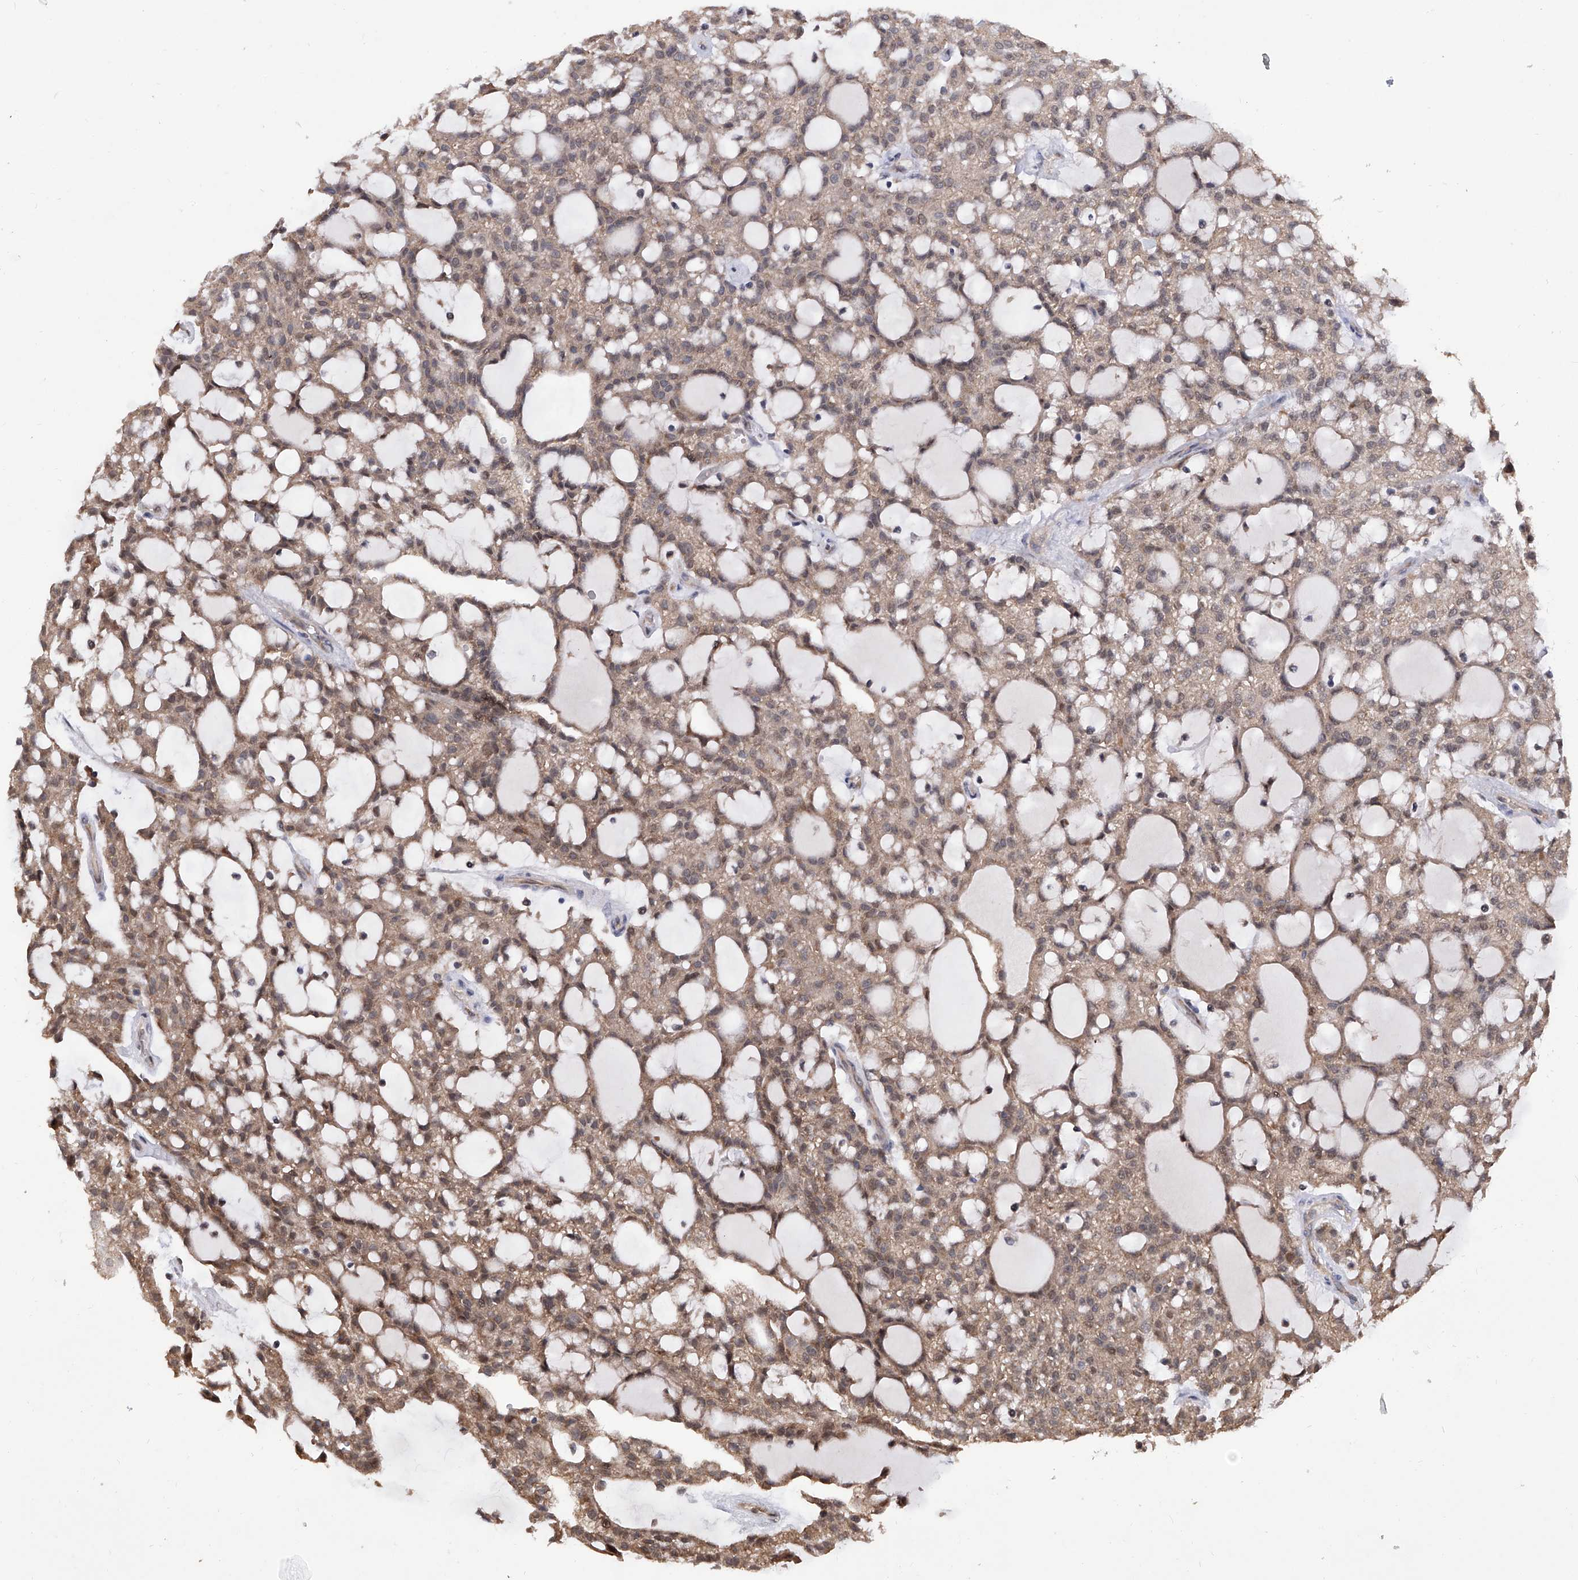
{"staining": {"intensity": "weak", "quantity": ">75%", "location": "cytoplasmic/membranous"}, "tissue": "renal cancer", "cell_type": "Tumor cells", "image_type": "cancer", "snomed": [{"axis": "morphology", "description": "Adenocarcinoma, NOS"}, {"axis": "topography", "description": "Kidney"}], "caption": "A high-resolution micrograph shows IHC staining of renal cancer, which demonstrates weak cytoplasmic/membranous positivity in approximately >75% of tumor cells.", "gene": "USP45", "patient": {"sex": "male", "age": 63}}